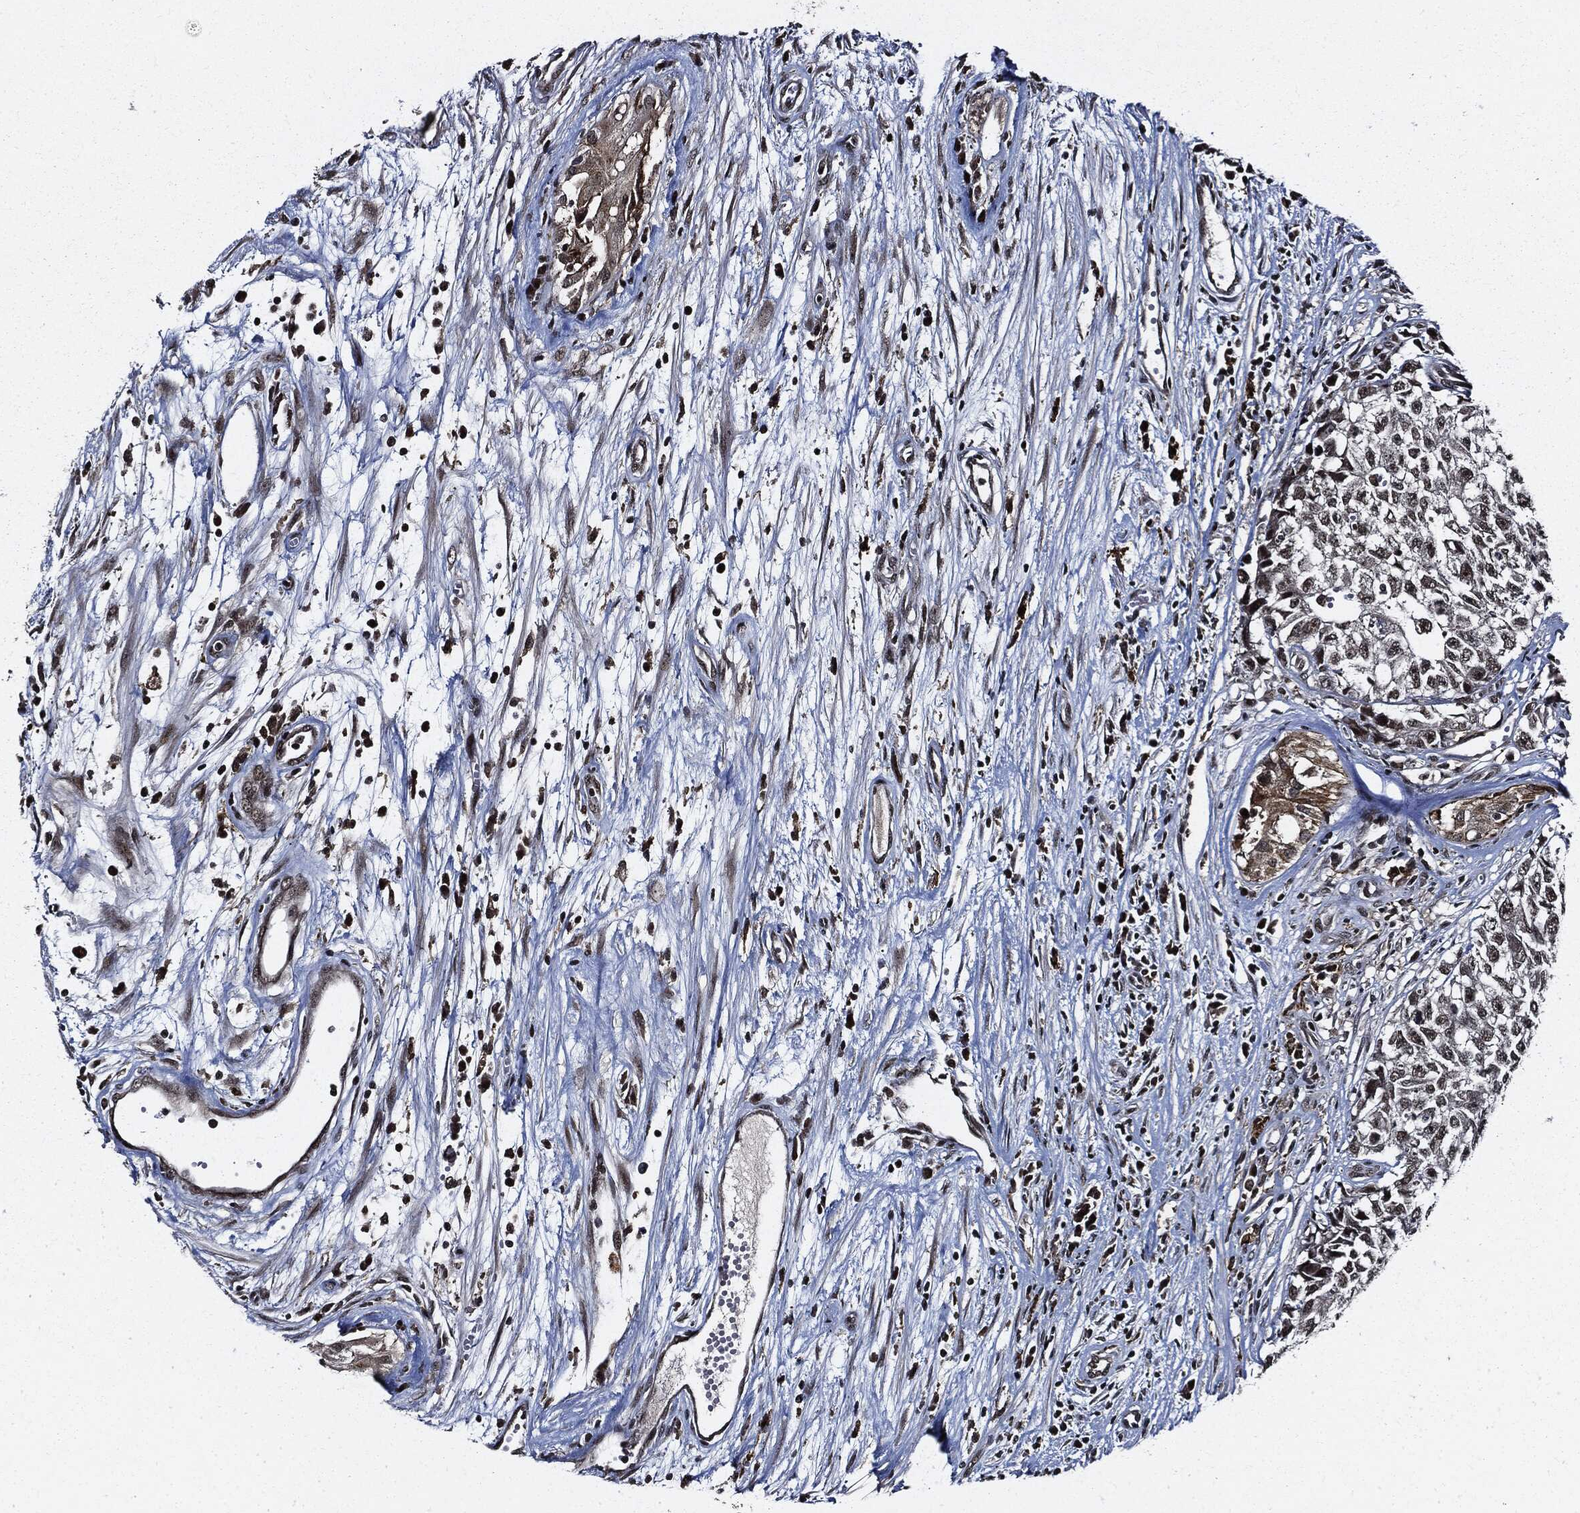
{"staining": {"intensity": "negative", "quantity": "none", "location": "none"}, "tissue": "testis cancer", "cell_type": "Tumor cells", "image_type": "cancer", "snomed": [{"axis": "morphology", "description": "Seminoma, NOS"}, {"axis": "morphology", "description": "Carcinoma, Embryonal, NOS"}, {"axis": "topography", "description": "Testis"}], "caption": "DAB (3,3'-diaminobenzidine) immunohistochemical staining of human embryonal carcinoma (testis) exhibits no significant positivity in tumor cells. (DAB immunohistochemistry (IHC) with hematoxylin counter stain).", "gene": "SUGT1", "patient": {"sex": "male", "age": 22}}